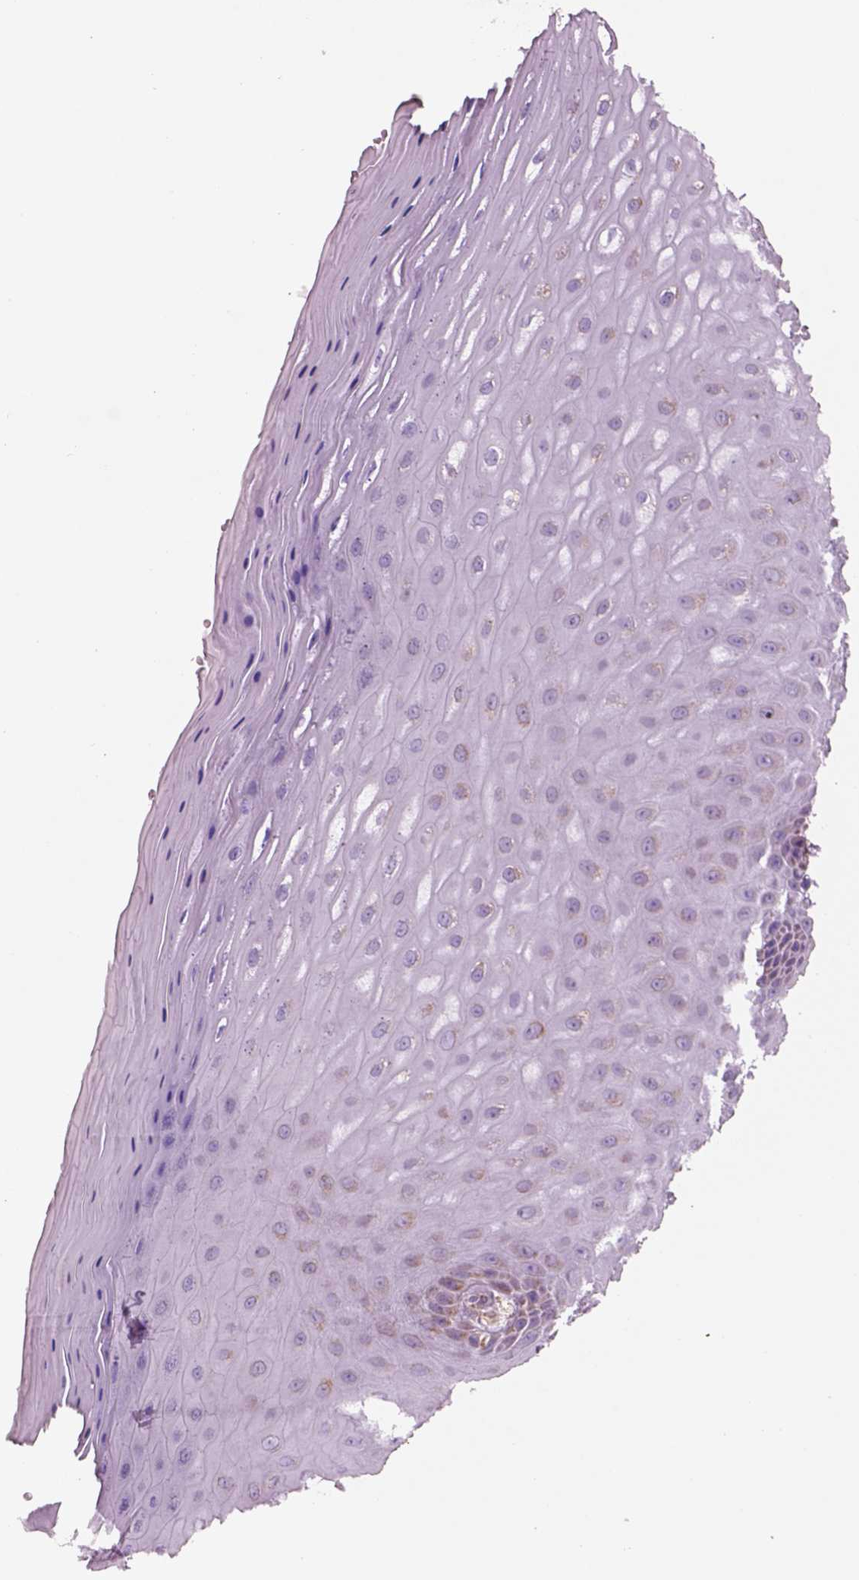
{"staining": {"intensity": "weak", "quantity": ">75%", "location": "cytoplasmic/membranous"}, "tissue": "vagina", "cell_type": "Squamous epithelial cells", "image_type": "normal", "snomed": [{"axis": "morphology", "description": "Normal tissue, NOS"}, {"axis": "topography", "description": "Vagina"}], "caption": "Human vagina stained for a protein (brown) exhibits weak cytoplasmic/membranous positive positivity in about >75% of squamous epithelial cells.", "gene": "SLC25A24", "patient": {"sex": "female", "age": 83}}